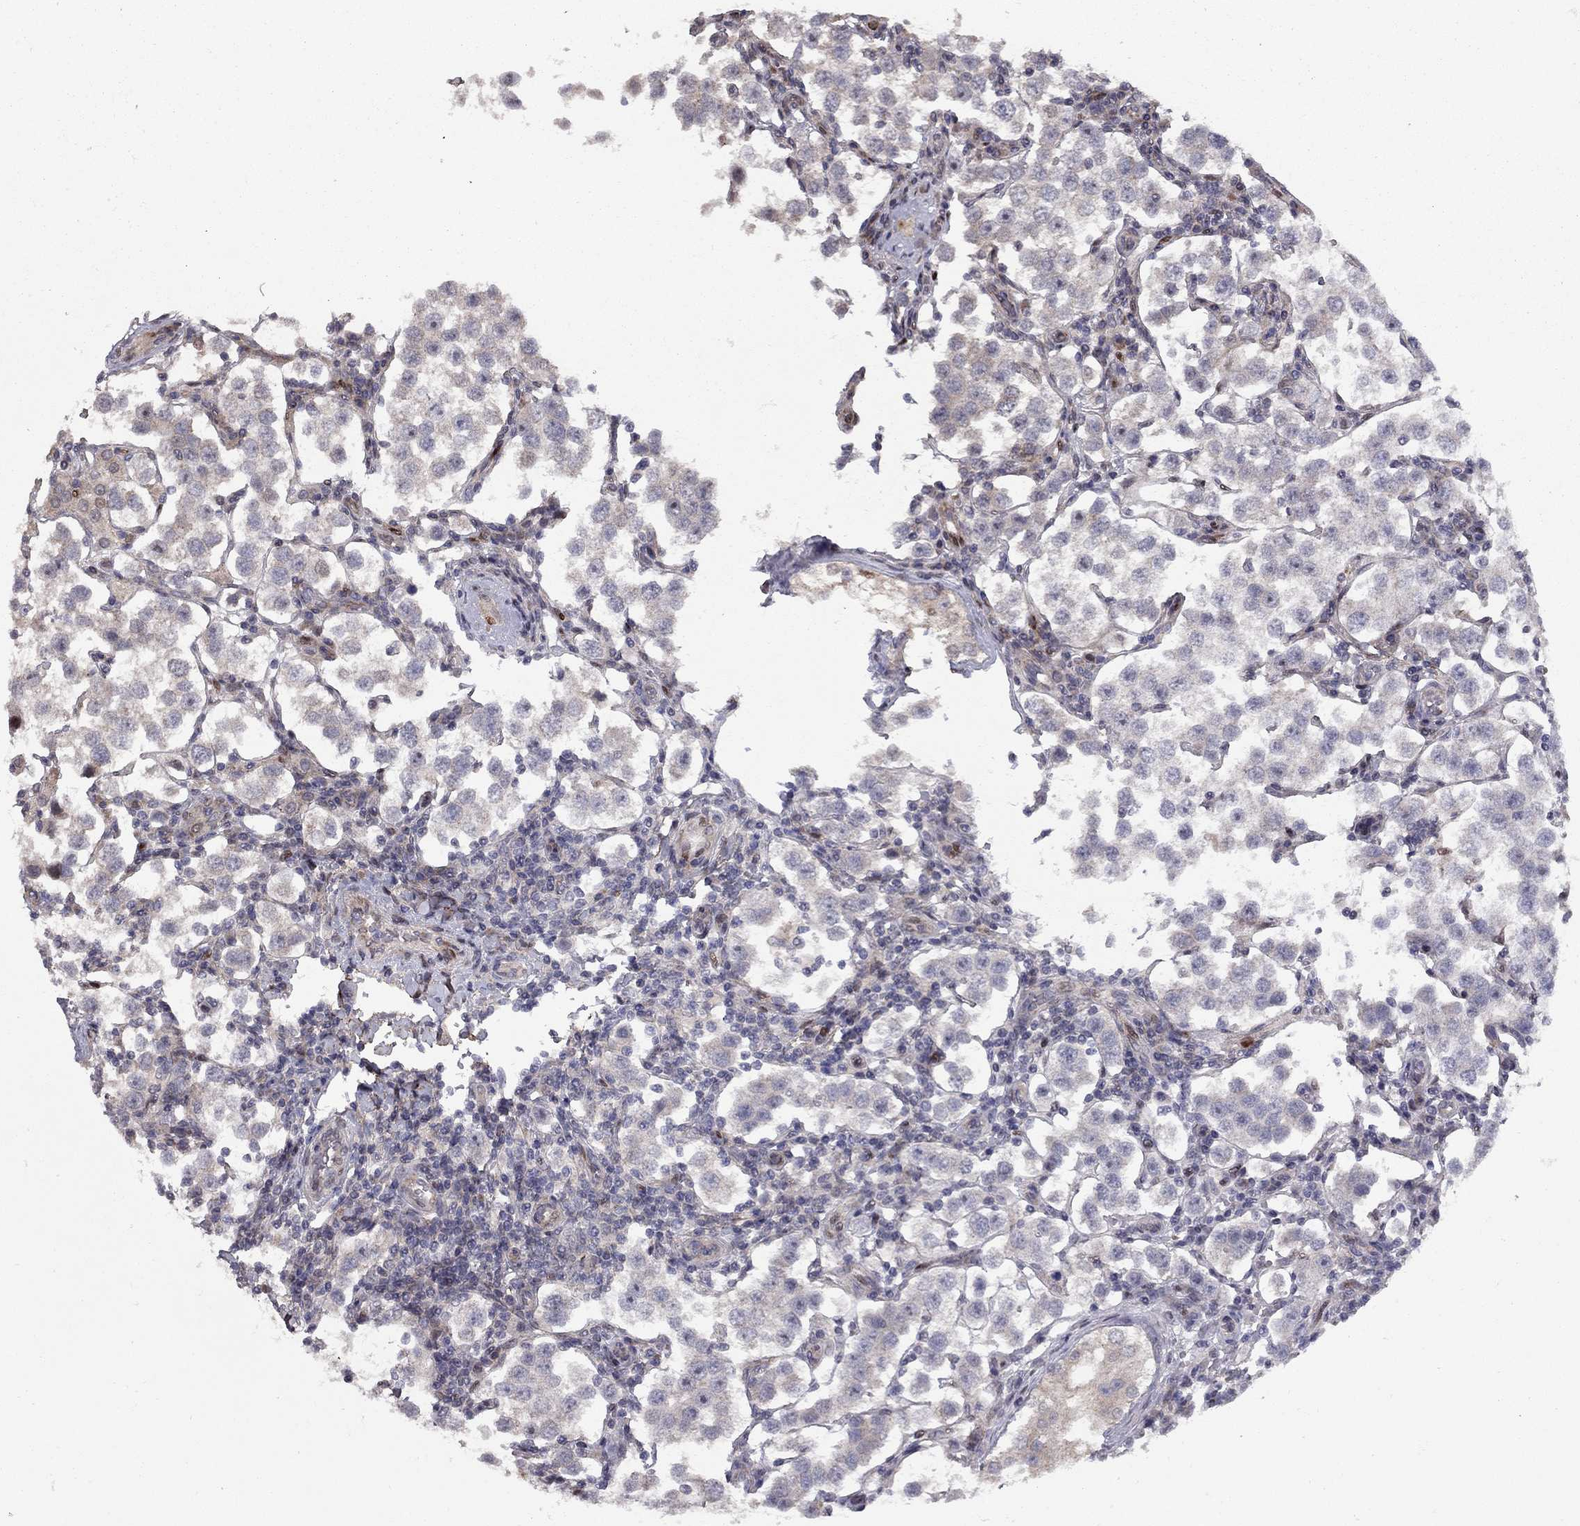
{"staining": {"intensity": "weak", "quantity": "<25%", "location": "cytoplasmic/membranous"}, "tissue": "testis cancer", "cell_type": "Tumor cells", "image_type": "cancer", "snomed": [{"axis": "morphology", "description": "Seminoma, NOS"}, {"axis": "topography", "description": "Testis"}], "caption": "High magnification brightfield microscopy of seminoma (testis) stained with DAB (brown) and counterstained with hematoxylin (blue): tumor cells show no significant expression. The staining was performed using DAB (3,3'-diaminobenzidine) to visualize the protein expression in brown, while the nuclei were stained in blue with hematoxylin (Magnification: 20x).", "gene": "DUSP7", "patient": {"sex": "male", "age": 37}}